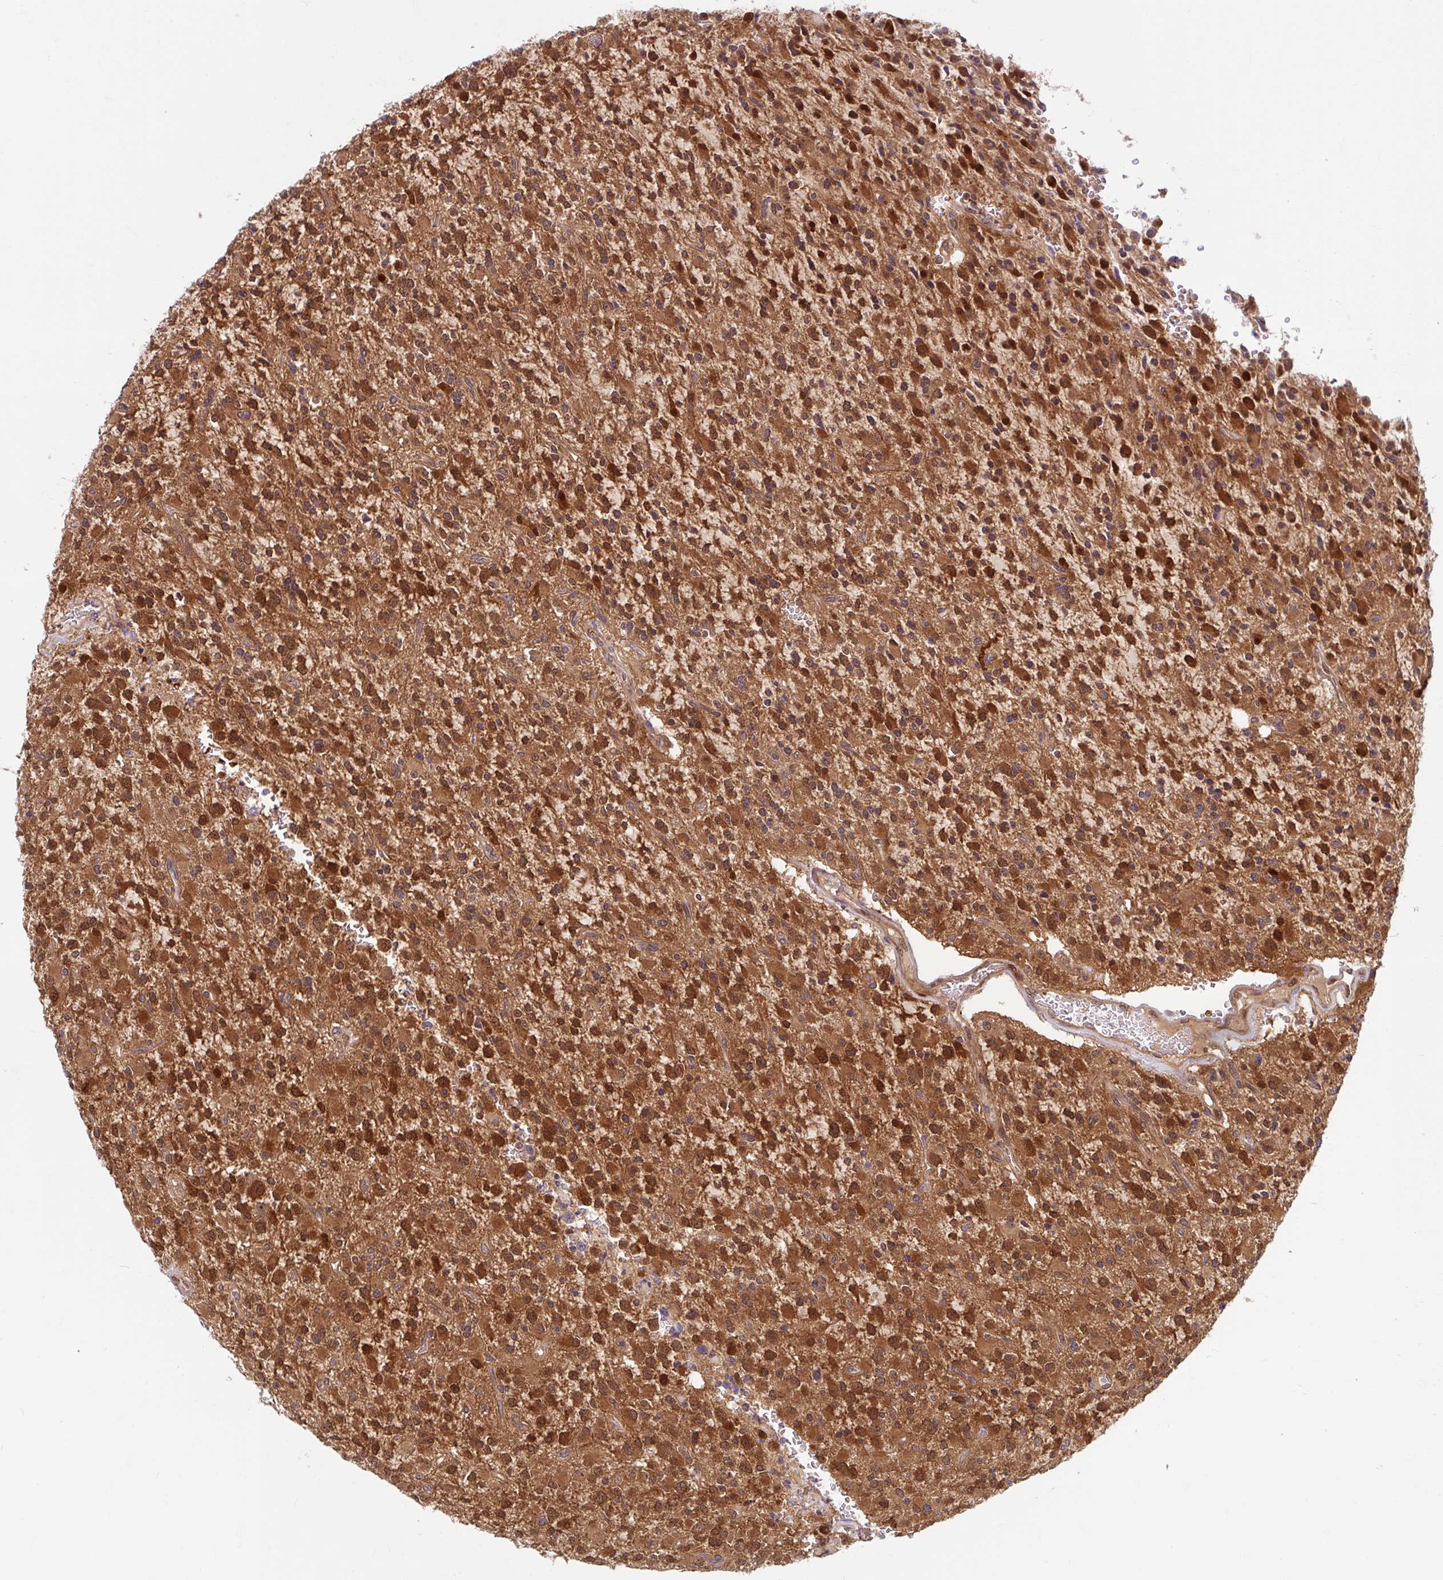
{"staining": {"intensity": "strong", "quantity": "25%-75%", "location": "cytoplasmic/membranous,nuclear"}, "tissue": "glioma", "cell_type": "Tumor cells", "image_type": "cancer", "snomed": [{"axis": "morphology", "description": "Glioma, malignant, High grade"}, {"axis": "topography", "description": "Brain"}], "caption": "Tumor cells reveal high levels of strong cytoplasmic/membranous and nuclear positivity in approximately 25%-75% of cells in human glioma.", "gene": "HMBS", "patient": {"sex": "male", "age": 34}}